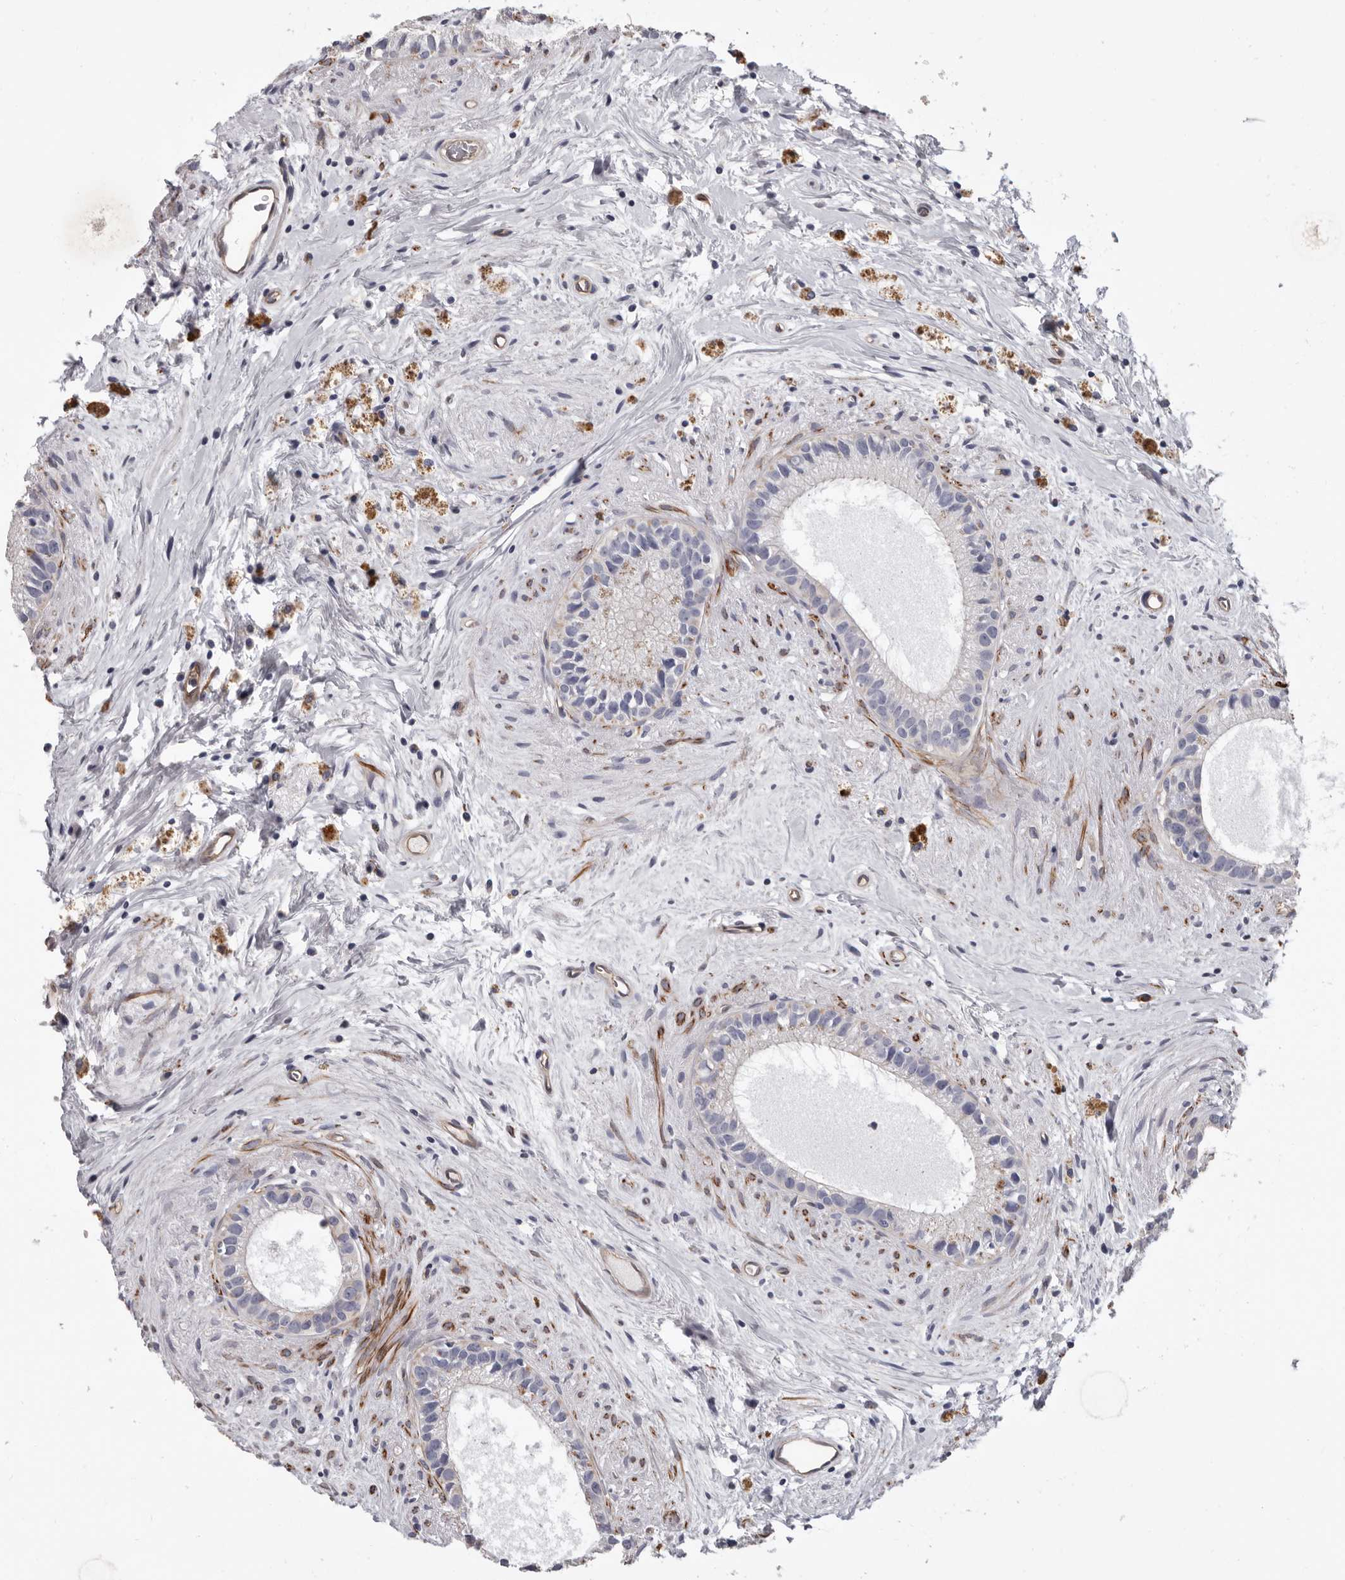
{"staining": {"intensity": "weak", "quantity": "<25%", "location": "cytoplasmic/membranous"}, "tissue": "epididymis", "cell_type": "Glandular cells", "image_type": "normal", "snomed": [{"axis": "morphology", "description": "Normal tissue, NOS"}, {"axis": "topography", "description": "Epididymis"}], "caption": "Immunohistochemical staining of normal epididymis demonstrates no significant expression in glandular cells. (DAB immunohistochemistry with hematoxylin counter stain).", "gene": "ADGRL4", "patient": {"sex": "male", "age": 80}}